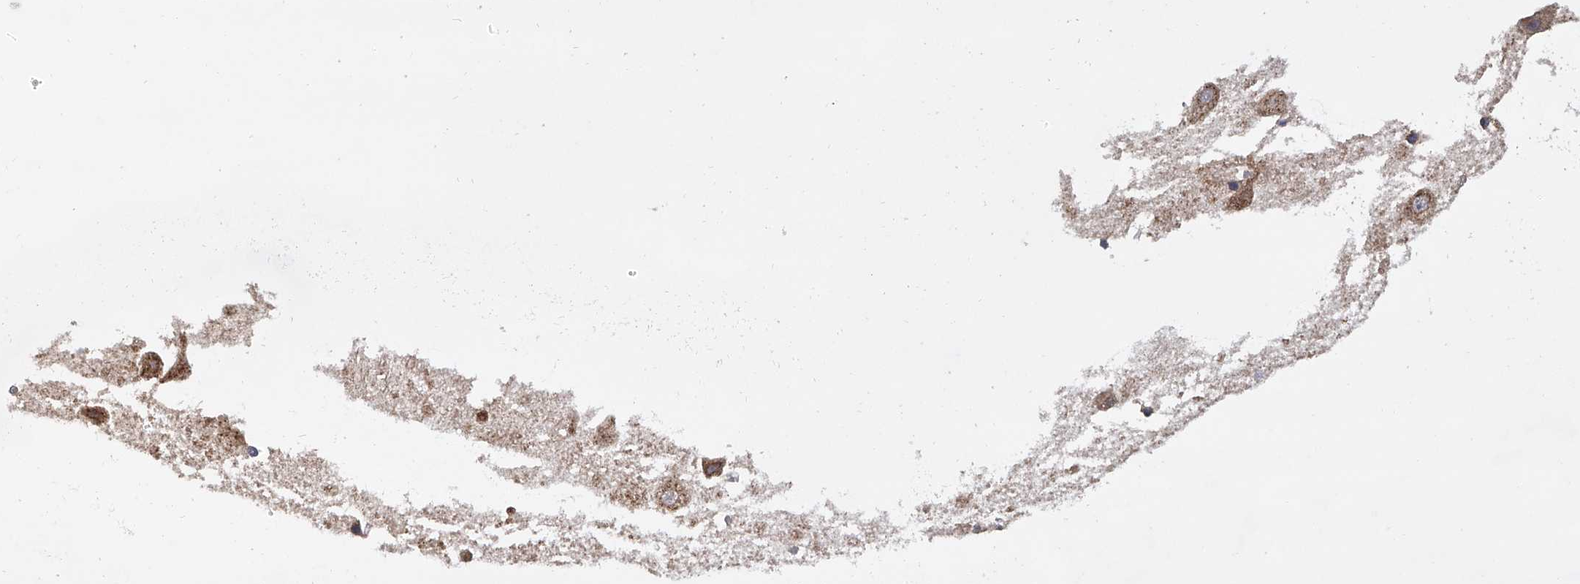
{"staining": {"intensity": "moderate", "quantity": "<25%", "location": "cytoplasmic/membranous"}, "tissue": "hippocampus", "cell_type": "Glial cells", "image_type": "normal", "snomed": [{"axis": "morphology", "description": "Normal tissue, NOS"}, {"axis": "topography", "description": "Hippocampus"}], "caption": "Hippocampus stained for a protein reveals moderate cytoplasmic/membranous positivity in glial cells.", "gene": "SPOCK1", "patient": {"sex": "female", "age": 52}}